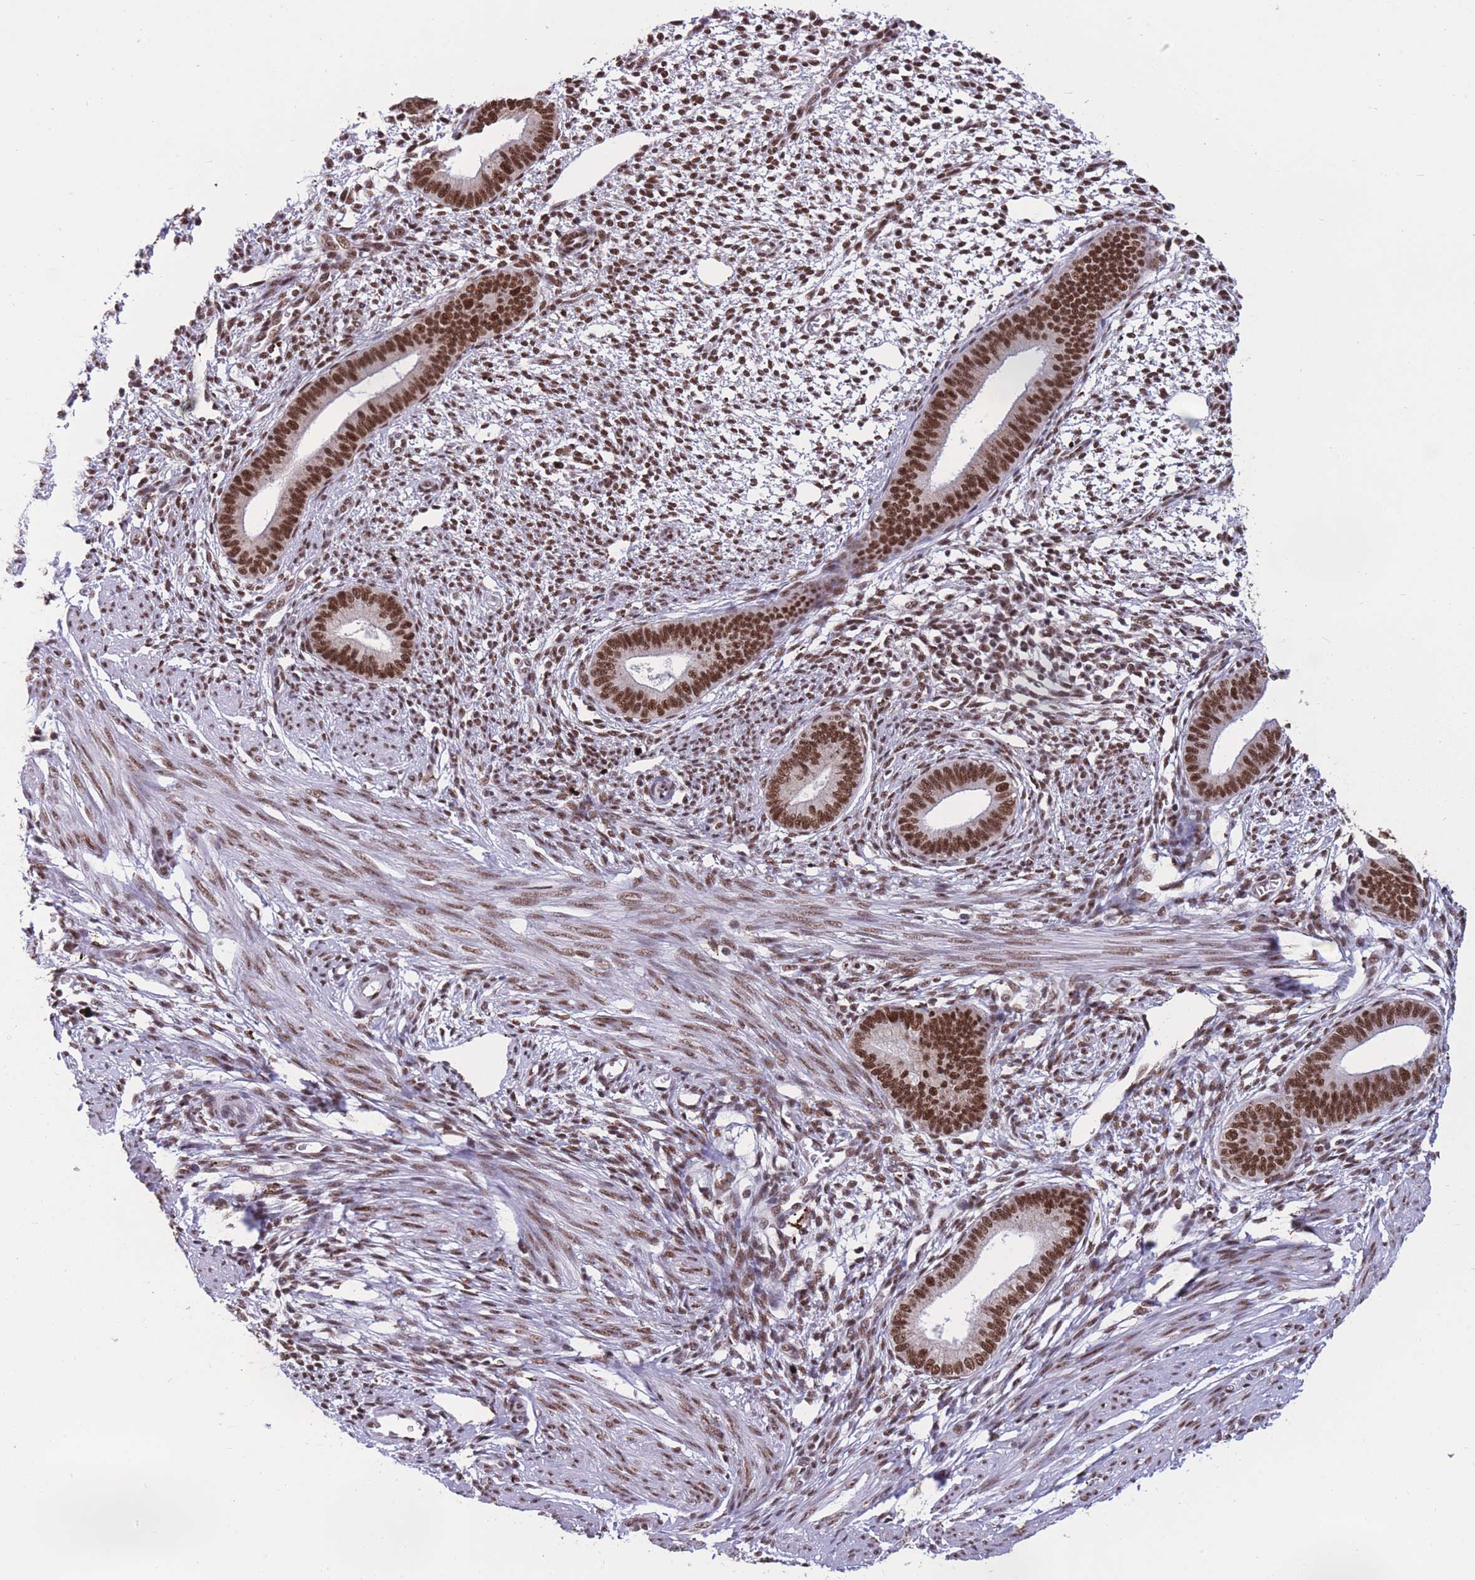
{"staining": {"intensity": "strong", "quantity": "25%-75%", "location": "nuclear"}, "tissue": "endometrium", "cell_type": "Cells in endometrial stroma", "image_type": "normal", "snomed": [{"axis": "morphology", "description": "Normal tissue, NOS"}, {"axis": "topography", "description": "Endometrium"}], "caption": "Immunohistochemical staining of benign human endometrium displays 25%-75% levels of strong nuclear protein staining in approximately 25%-75% of cells in endometrial stroma.", "gene": "PRPF19", "patient": {"sex": "female", "age": 46}}